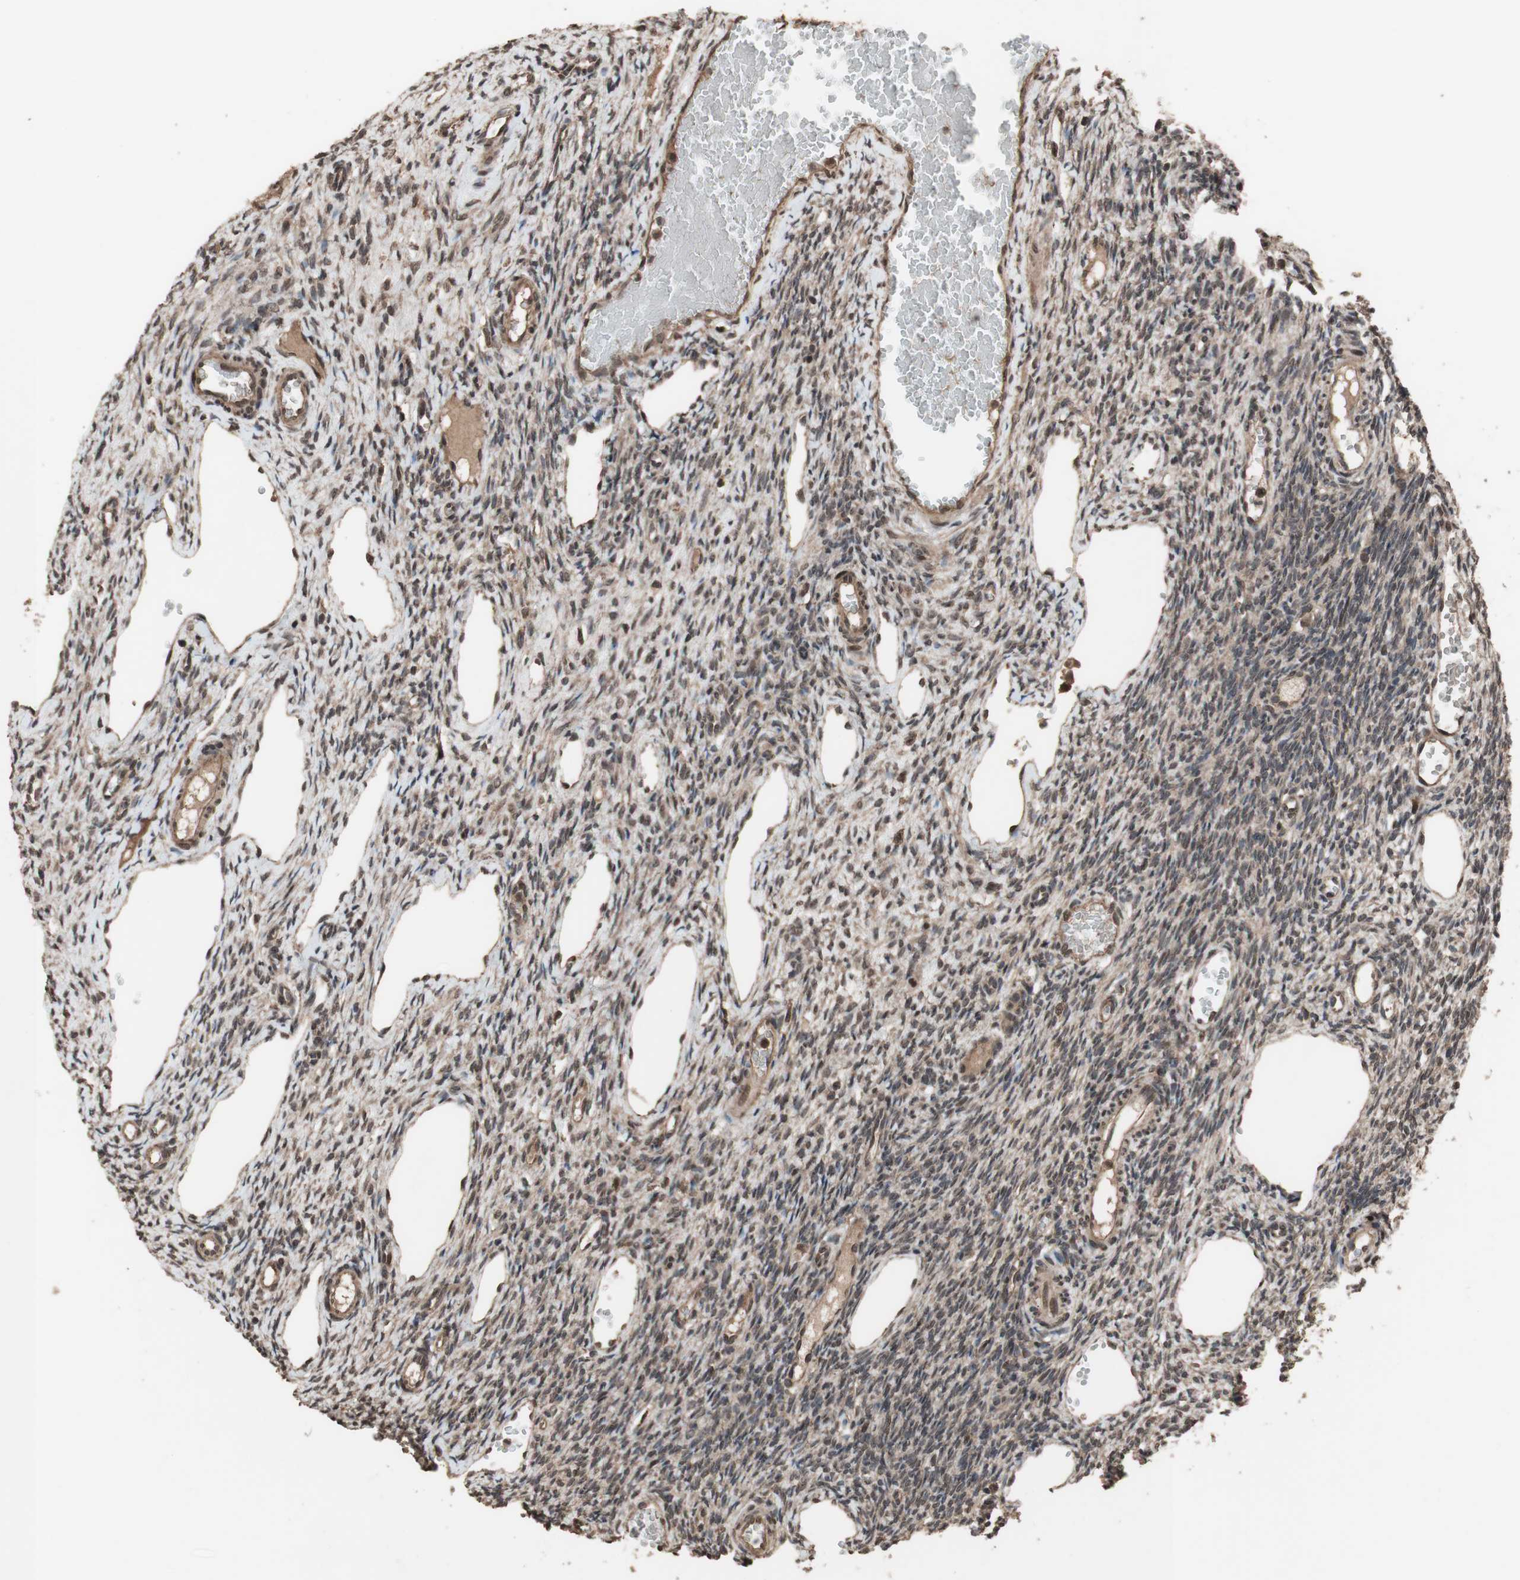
{"staining": {"intensity": "weak", "quantity": ">75%", "location": "cytoplasmic/membranous"}, "tissue": "ovary", "cell_type": "Ovarian stroma cells", "image_type": "normal", "snomed": [{"axis": "morphology", "description": "Normal tissue, NOS"}, {"axis": "topography", "description": "Ovary"}], "caption": "Protein staining reveals weak cytoplasmic/membranous positivity in approximately >75% of ovarian stroma cells in unremarkable ovary.", "gene": "KANSL1", "patient": {"sex": "female", "age": 33}}